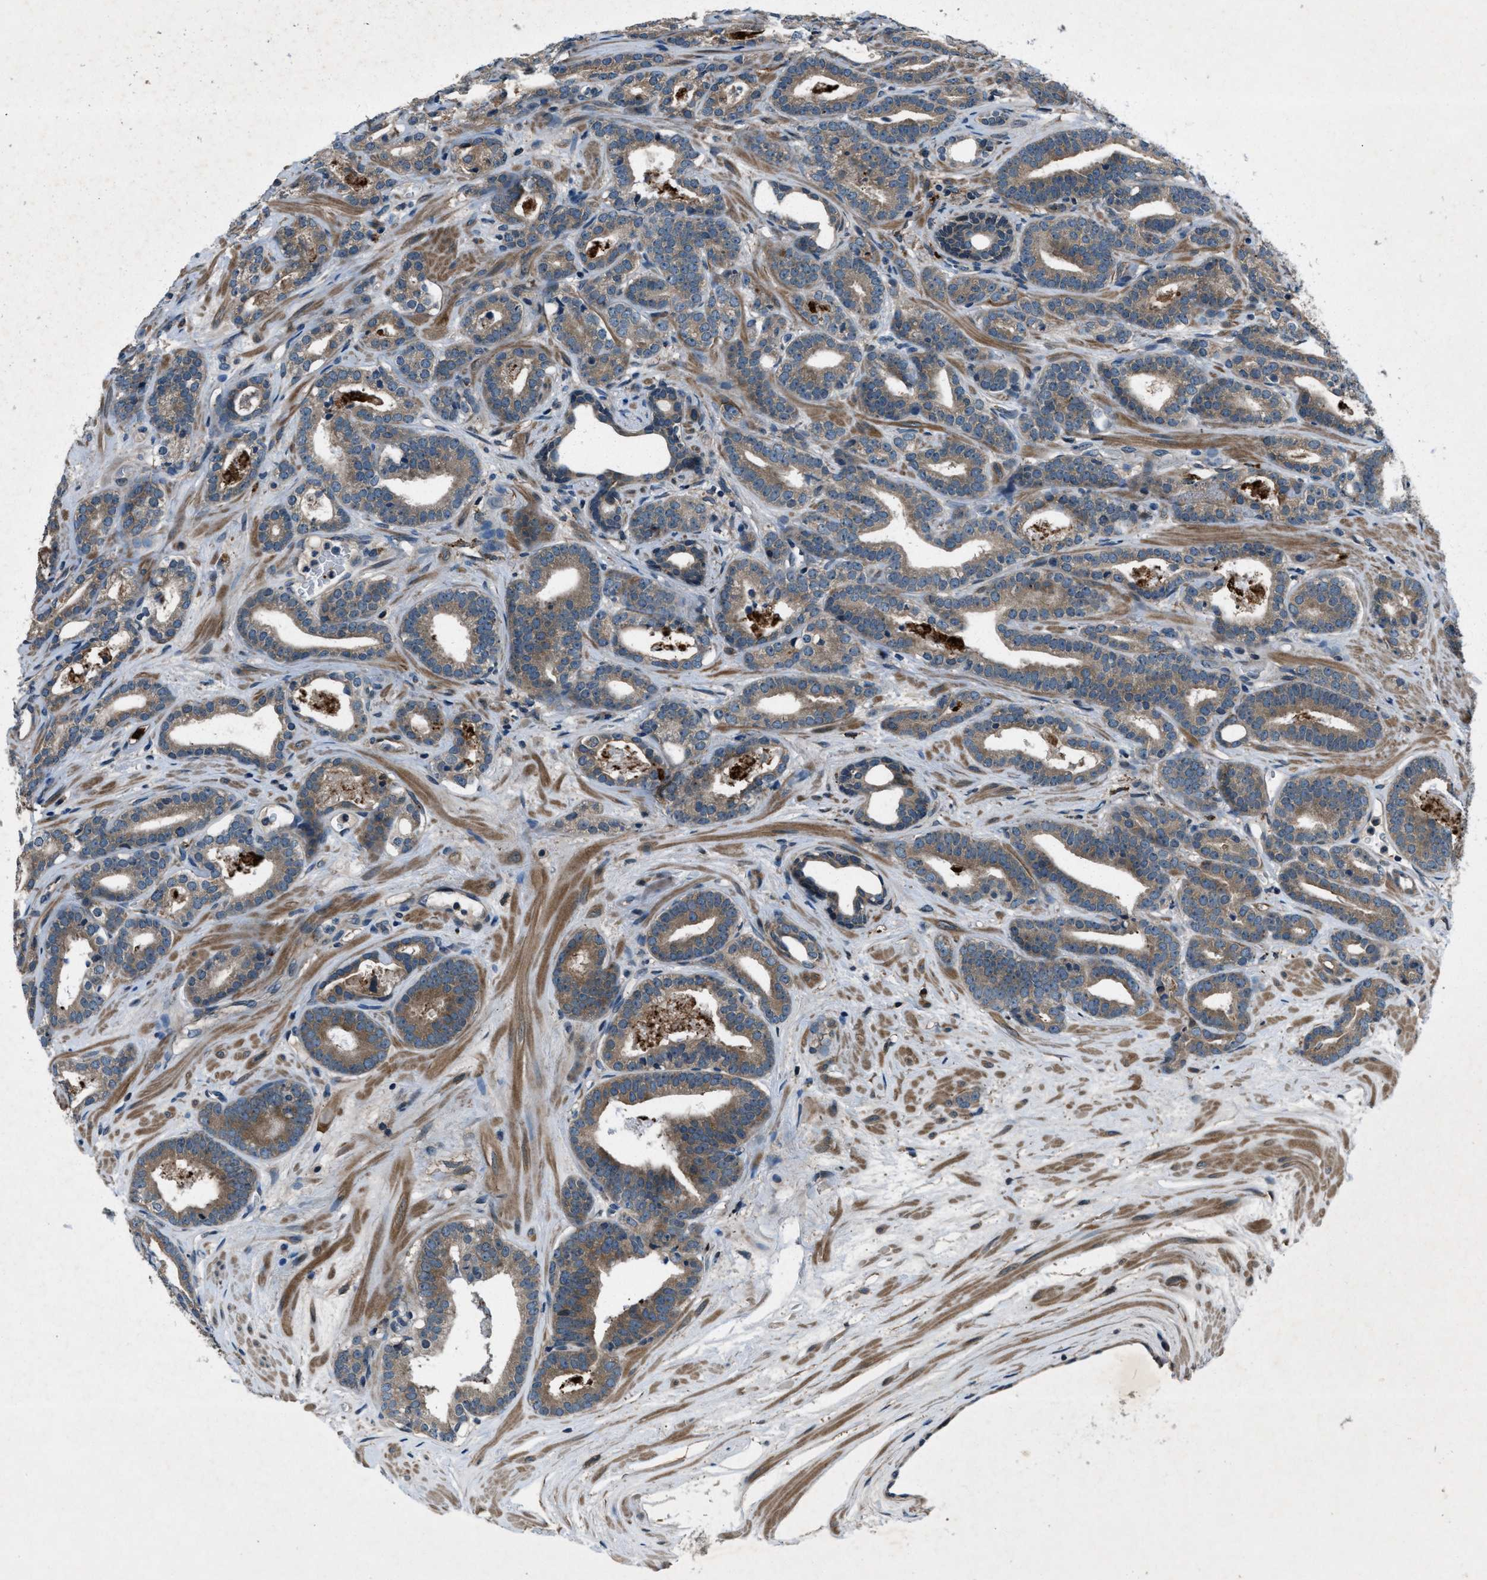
{"staining": {"intensity": "moderate", "quantity": ">75%", "location": "cytoplasmic/membranous"}, "tissue": "prostate cancer", "cell_type": "Tumor cells", "image_type": "cancer", "snomed": [{"axis": "morphology", "description": "Adenocarcinoma, High grade"}, {"axis": "topography", "description": "Prostate"}], "caption": "Prostate adenocarcinoma (high-grade) stained with a brown dye shows moderate cytoplasmic/membranous positive expression in approximately >75% of tumor cells.", "gene": "EPSTI1", "patient": {"sex": "male", "age": 60}}